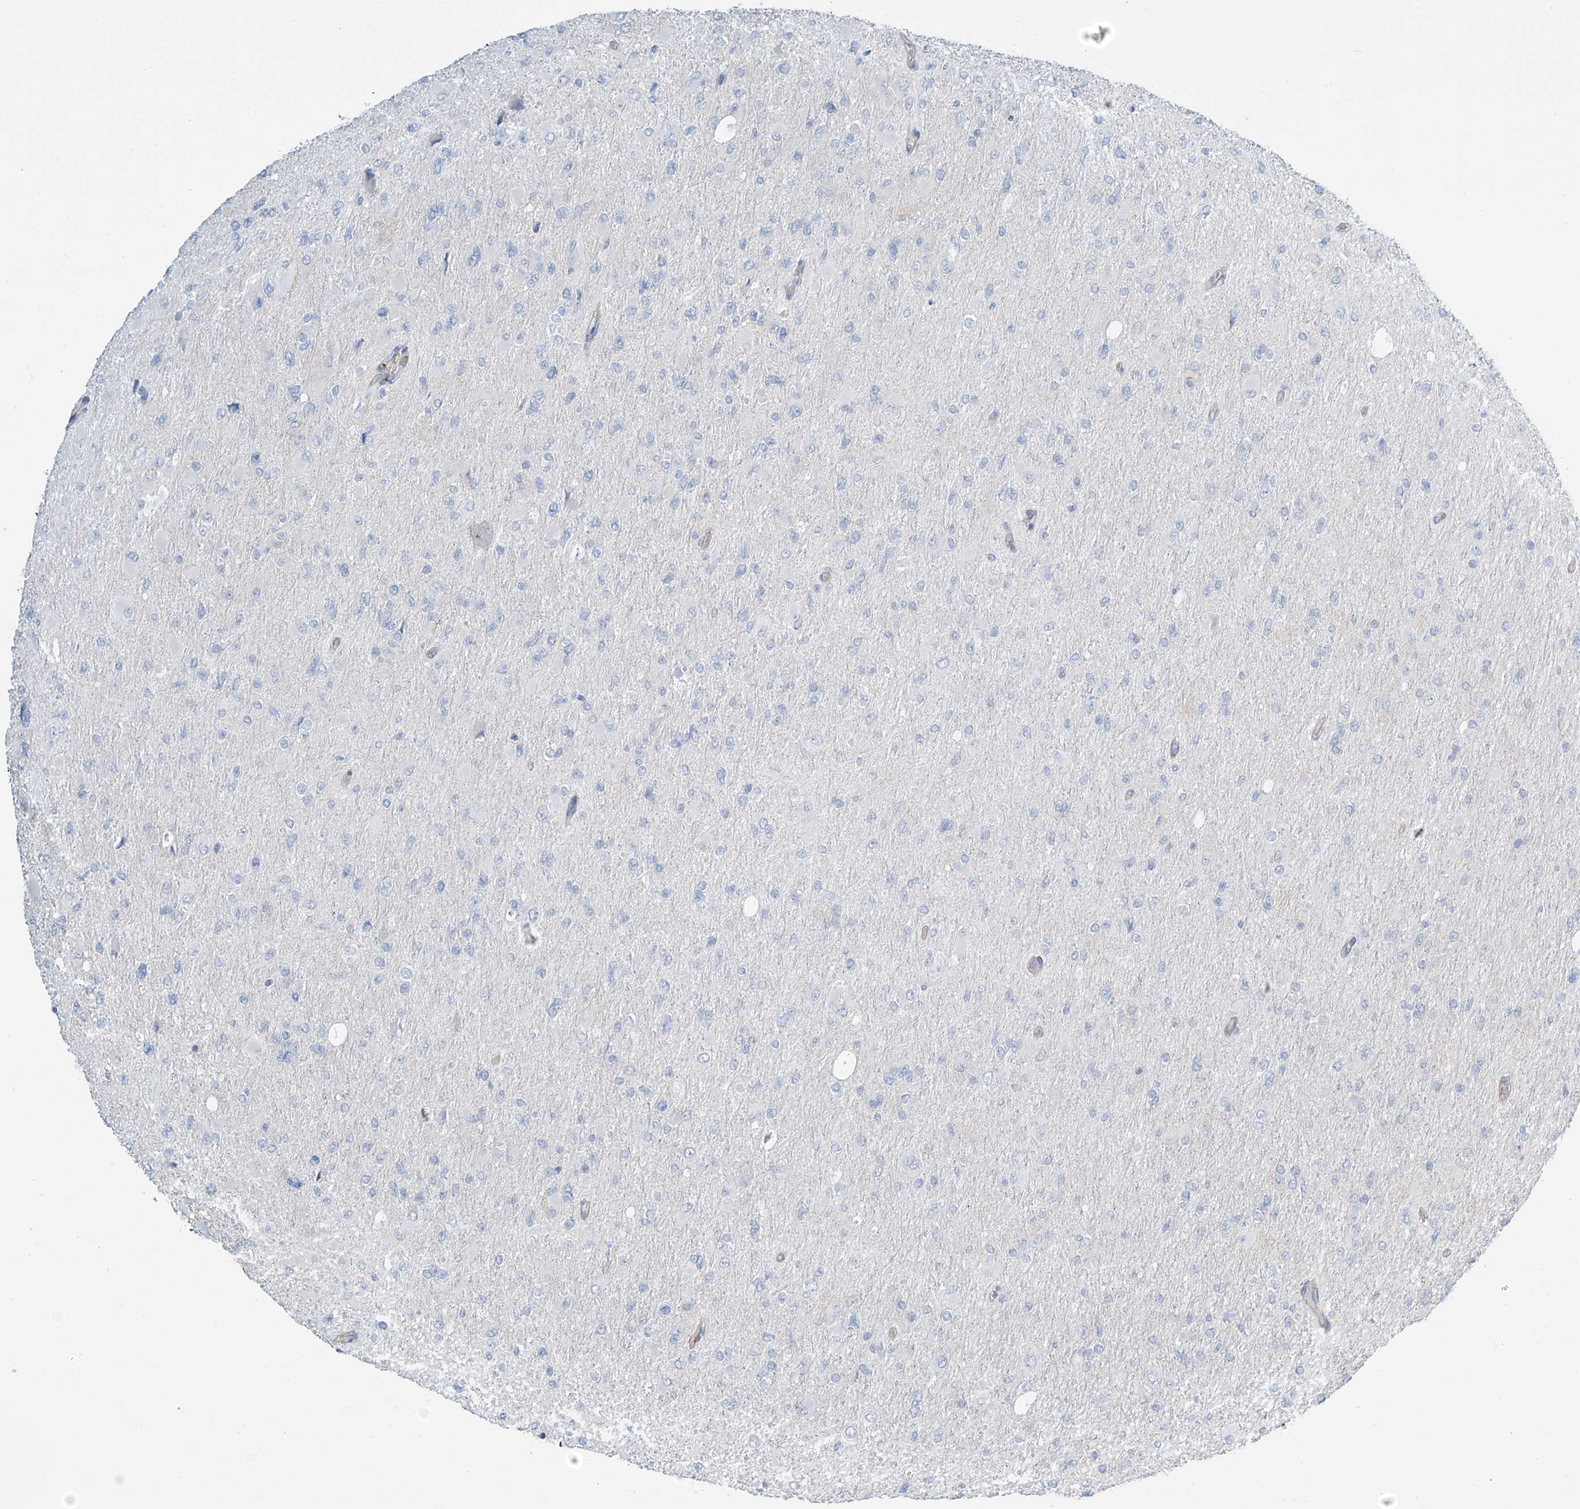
{"staining": {"intensity": "negative", "quantity": "none", "location": "none"}, "tissue": "glioma", "cell_type": "Tumor cells", "image_type": "cancer", "snomed": [{"axis": "morphology", "description": "Glioma, malignant, High grade"}, {"axis": "topography", "description": "Cerebral cortex"}], "caption": "An immunohistochemistry histopathology image of high-grade glioma (malignant) is shown. There is no staining in tumor cells of high-grade glioma (malignant). (DAB IHC visualized using brightfield microscopy, high magnification).", "gene": "ZNF846", "patient": {"sex": "female", "age": 36}}